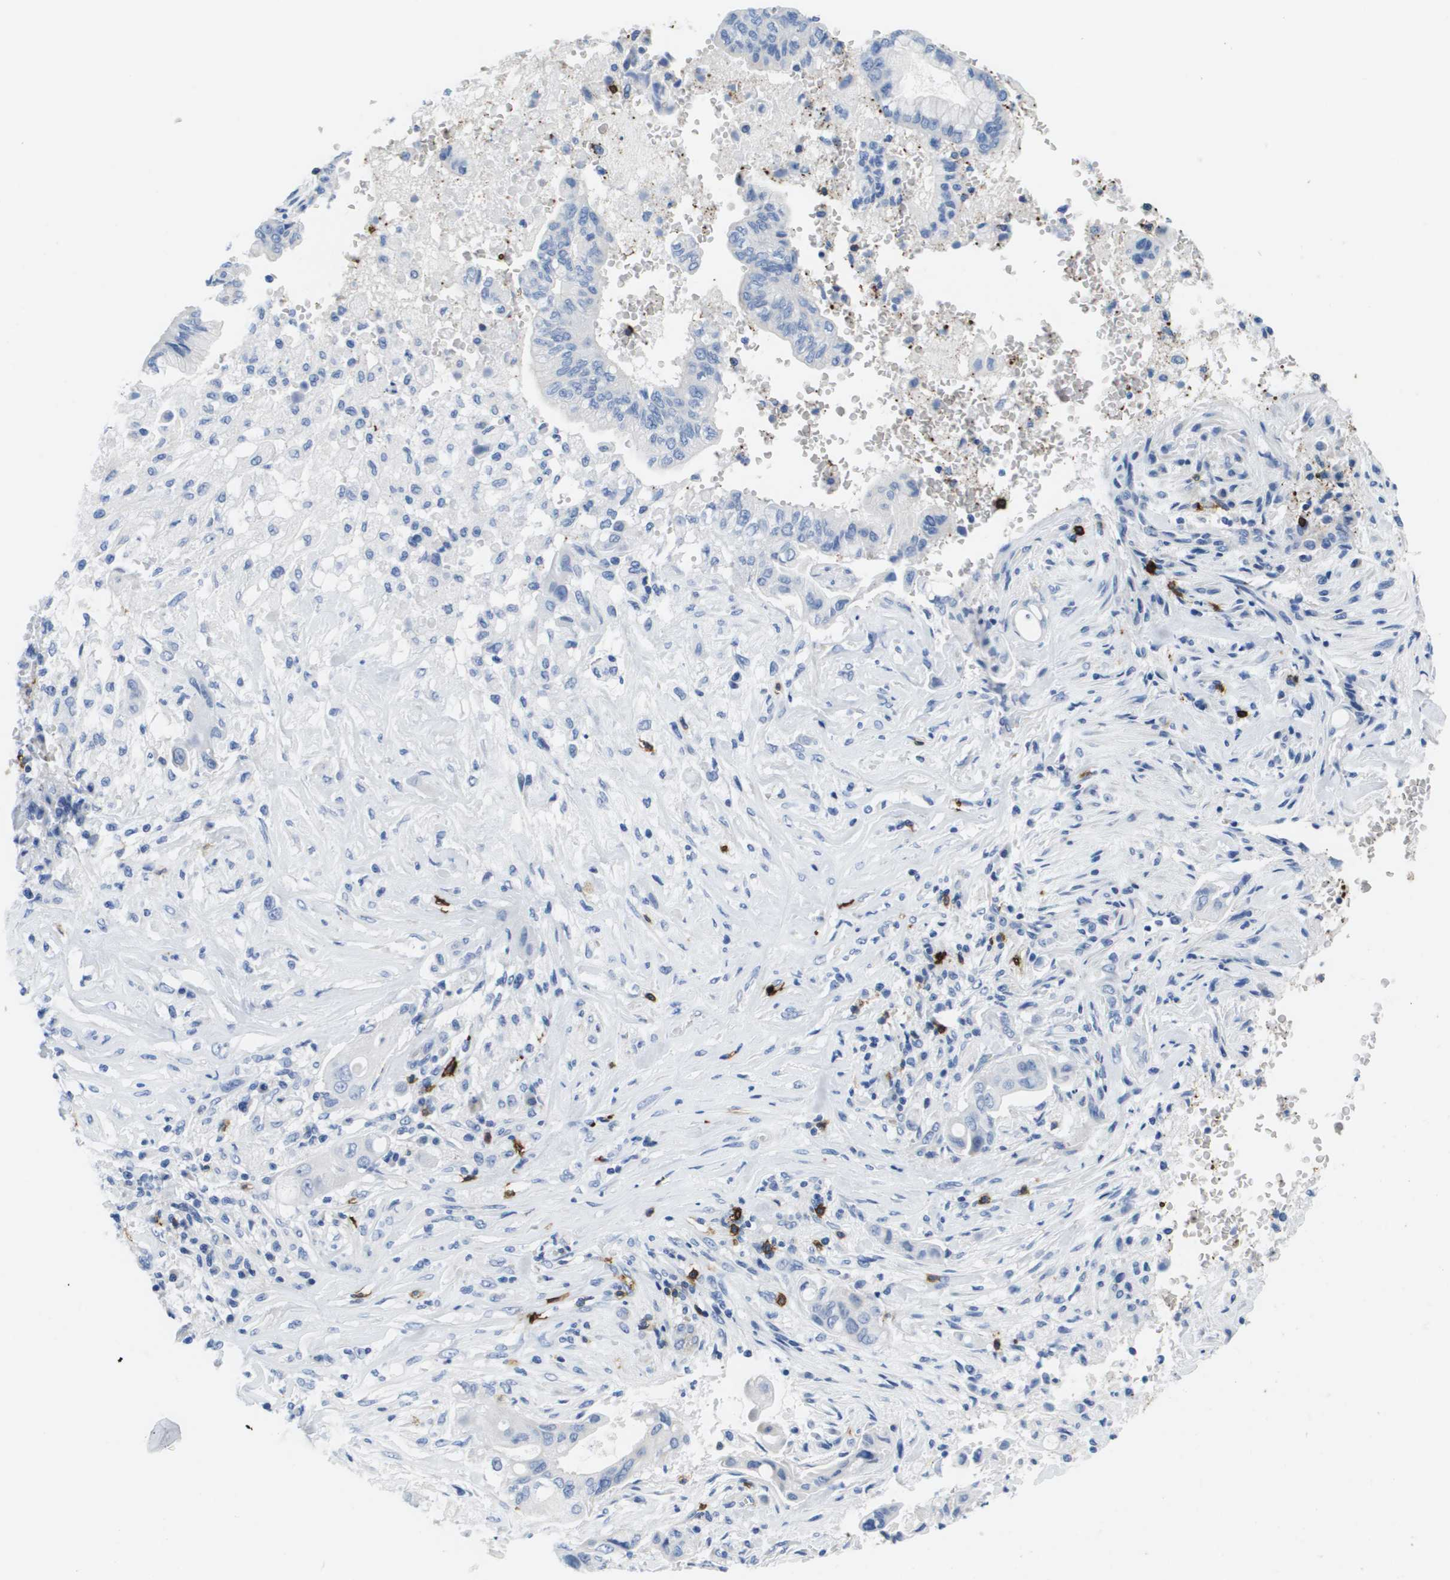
{"staining": {"intensity": "negative", "quantity": "none", "location": "none"}, "tissue": "pancreatic cancer", "cell_type": "Tumor cells", "image_type": "cancer", "snomed": [{"axis": "morphology", "description": "Adenocarcinoma, NOS"}, {"axis": "topography", "description": "Pancreas"}], "caption": "There is no significant expression in tumor cells of pancreatic cancer.", "gene": "MS4A1", "patient": {"sex": "female", "age": 73}}